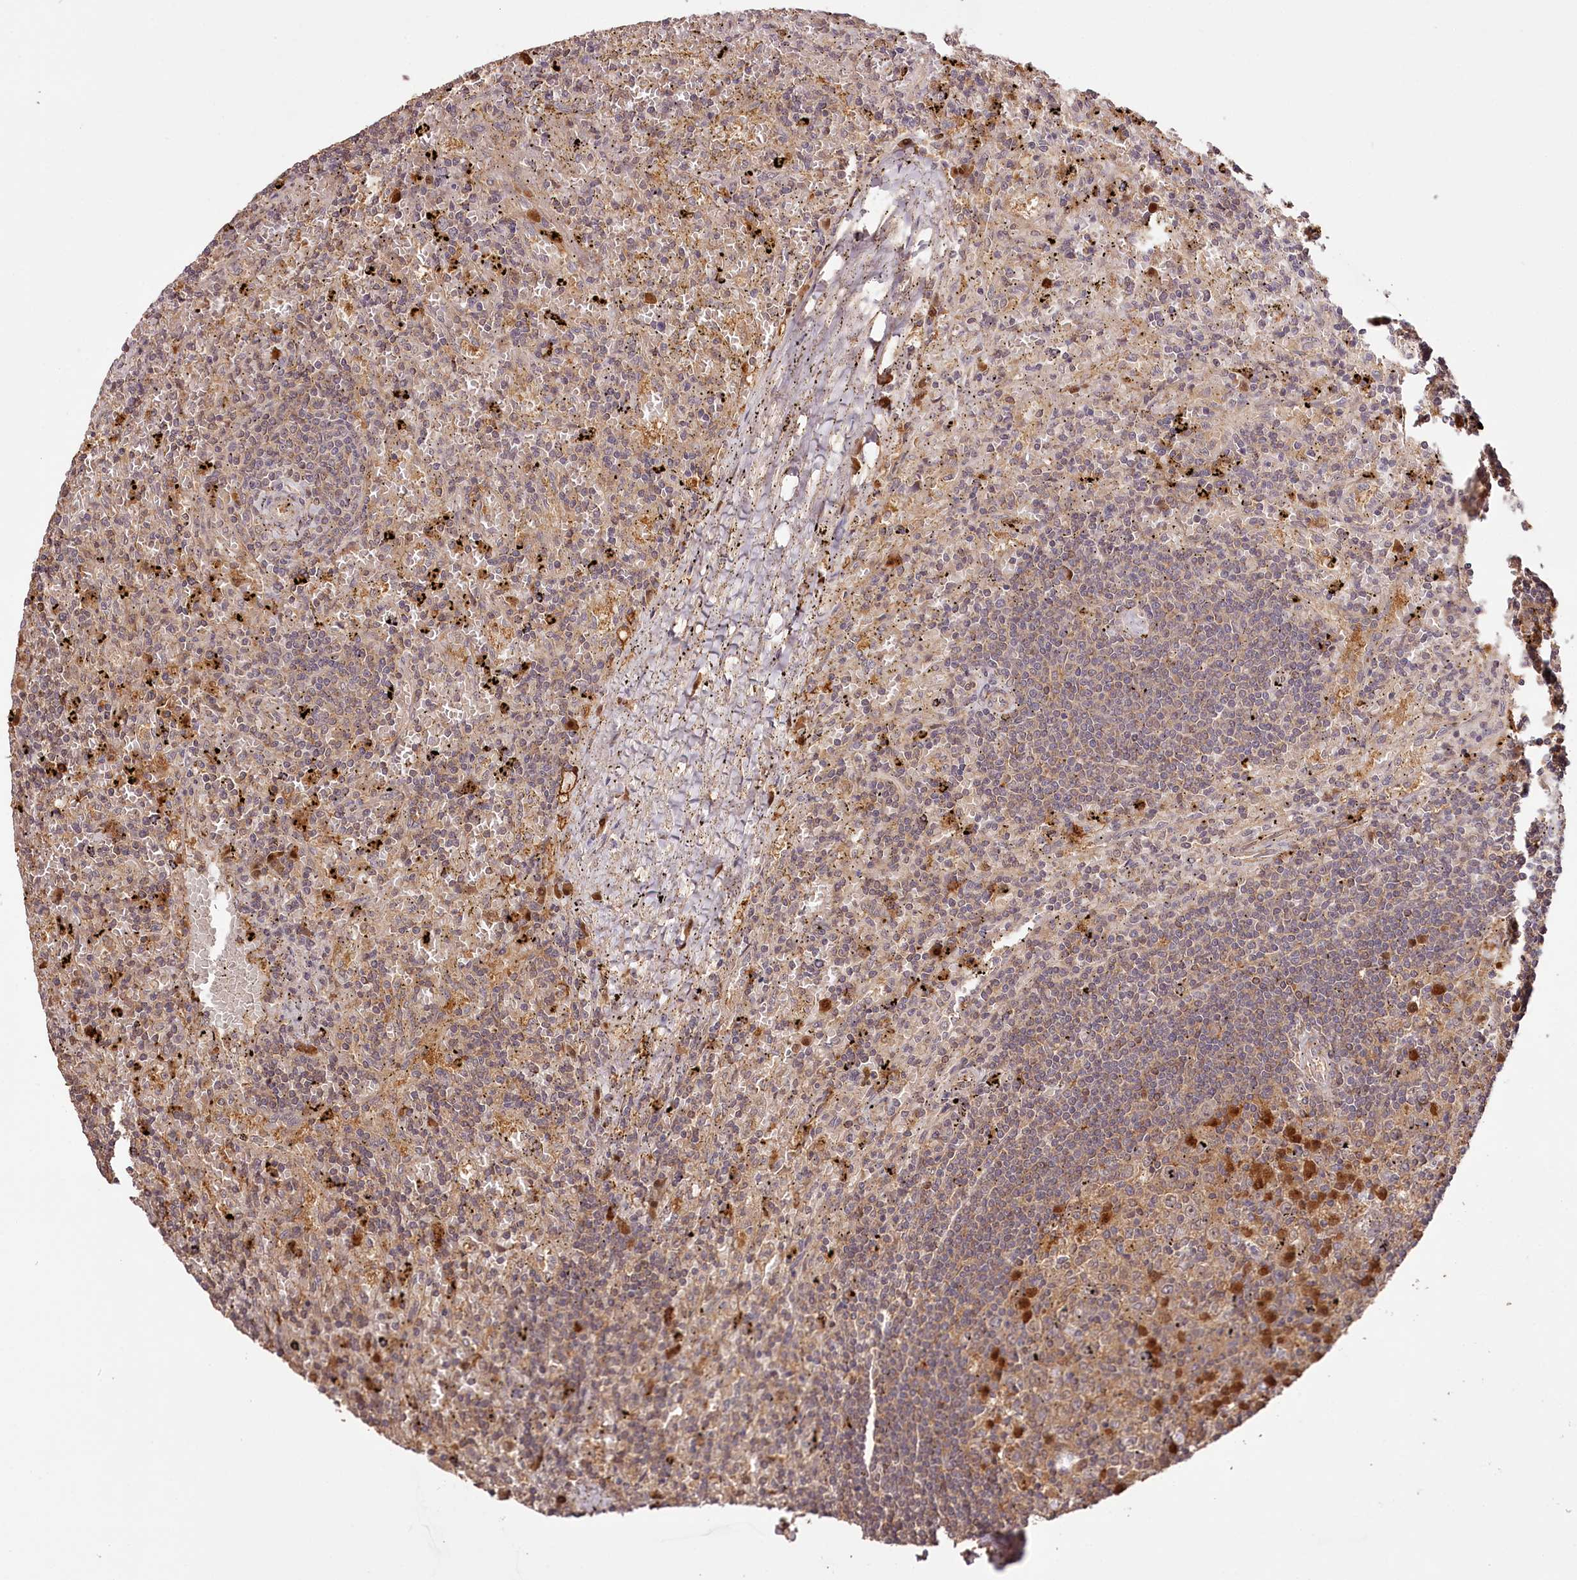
{"staining": {"intensity": "weak", "quantity": "25%-75%", "location": "cytoplasmic/membranous"}, "tissue": "lymphoma", "cell_type": "Tumor cells", "image_type": "cancer", "snomed": [{"axis": "morphology", "description": "Malignant lymphoma, non-Hodgkin's type, Low grade"}, {"axis": "topography", "description": "Spleen"}], "caption": "This photomicrograph displays immunohistochemistry (IHC) staining of human lymphoma, with low weak cytoplasmic/membranous expression in about 25%-75% of tumor cells.", "gene": "TTC12", "patient": {"sex": "male", "age": 76}}